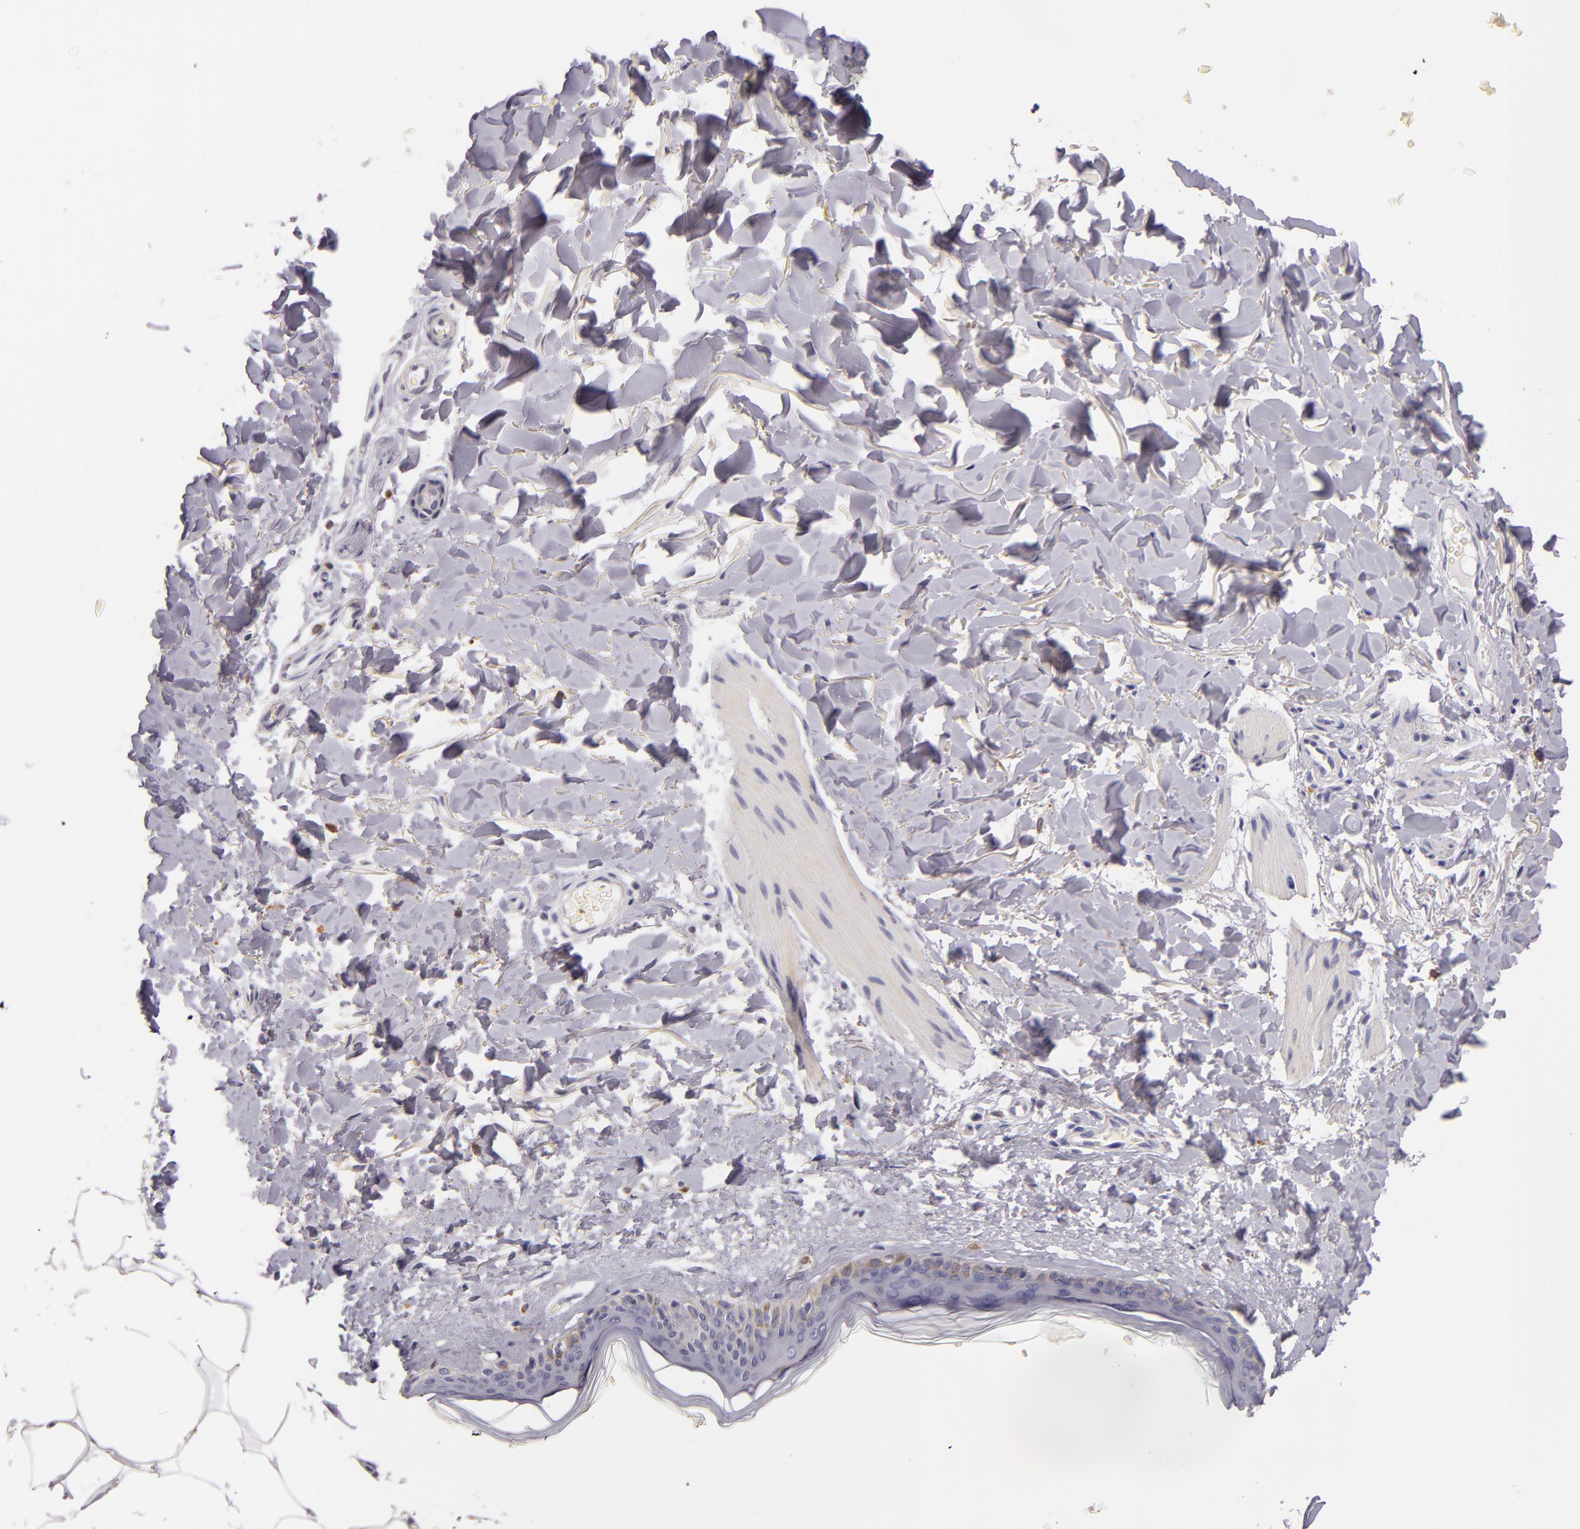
{"staining": {"intensity": "negative", "quantity": "none", "location": "none"}, "tissue": "skin", "cell_type": "Fibroblasts", "image_type": "normal", "snomed": [{"axis": "morphology", "description": "Normal tissue, NOS"}, {"axis": "topography", "description": "Skin"}], "caption": "This is a image of IHC staining of benign skin, which shows no expression in fibroblasts. The staining is performed using DAB brown chromogen with nuclei counter-stained in using hematoxylin.", "gene": "TLR8", "patient": {"sex": "female", "age": 56}}